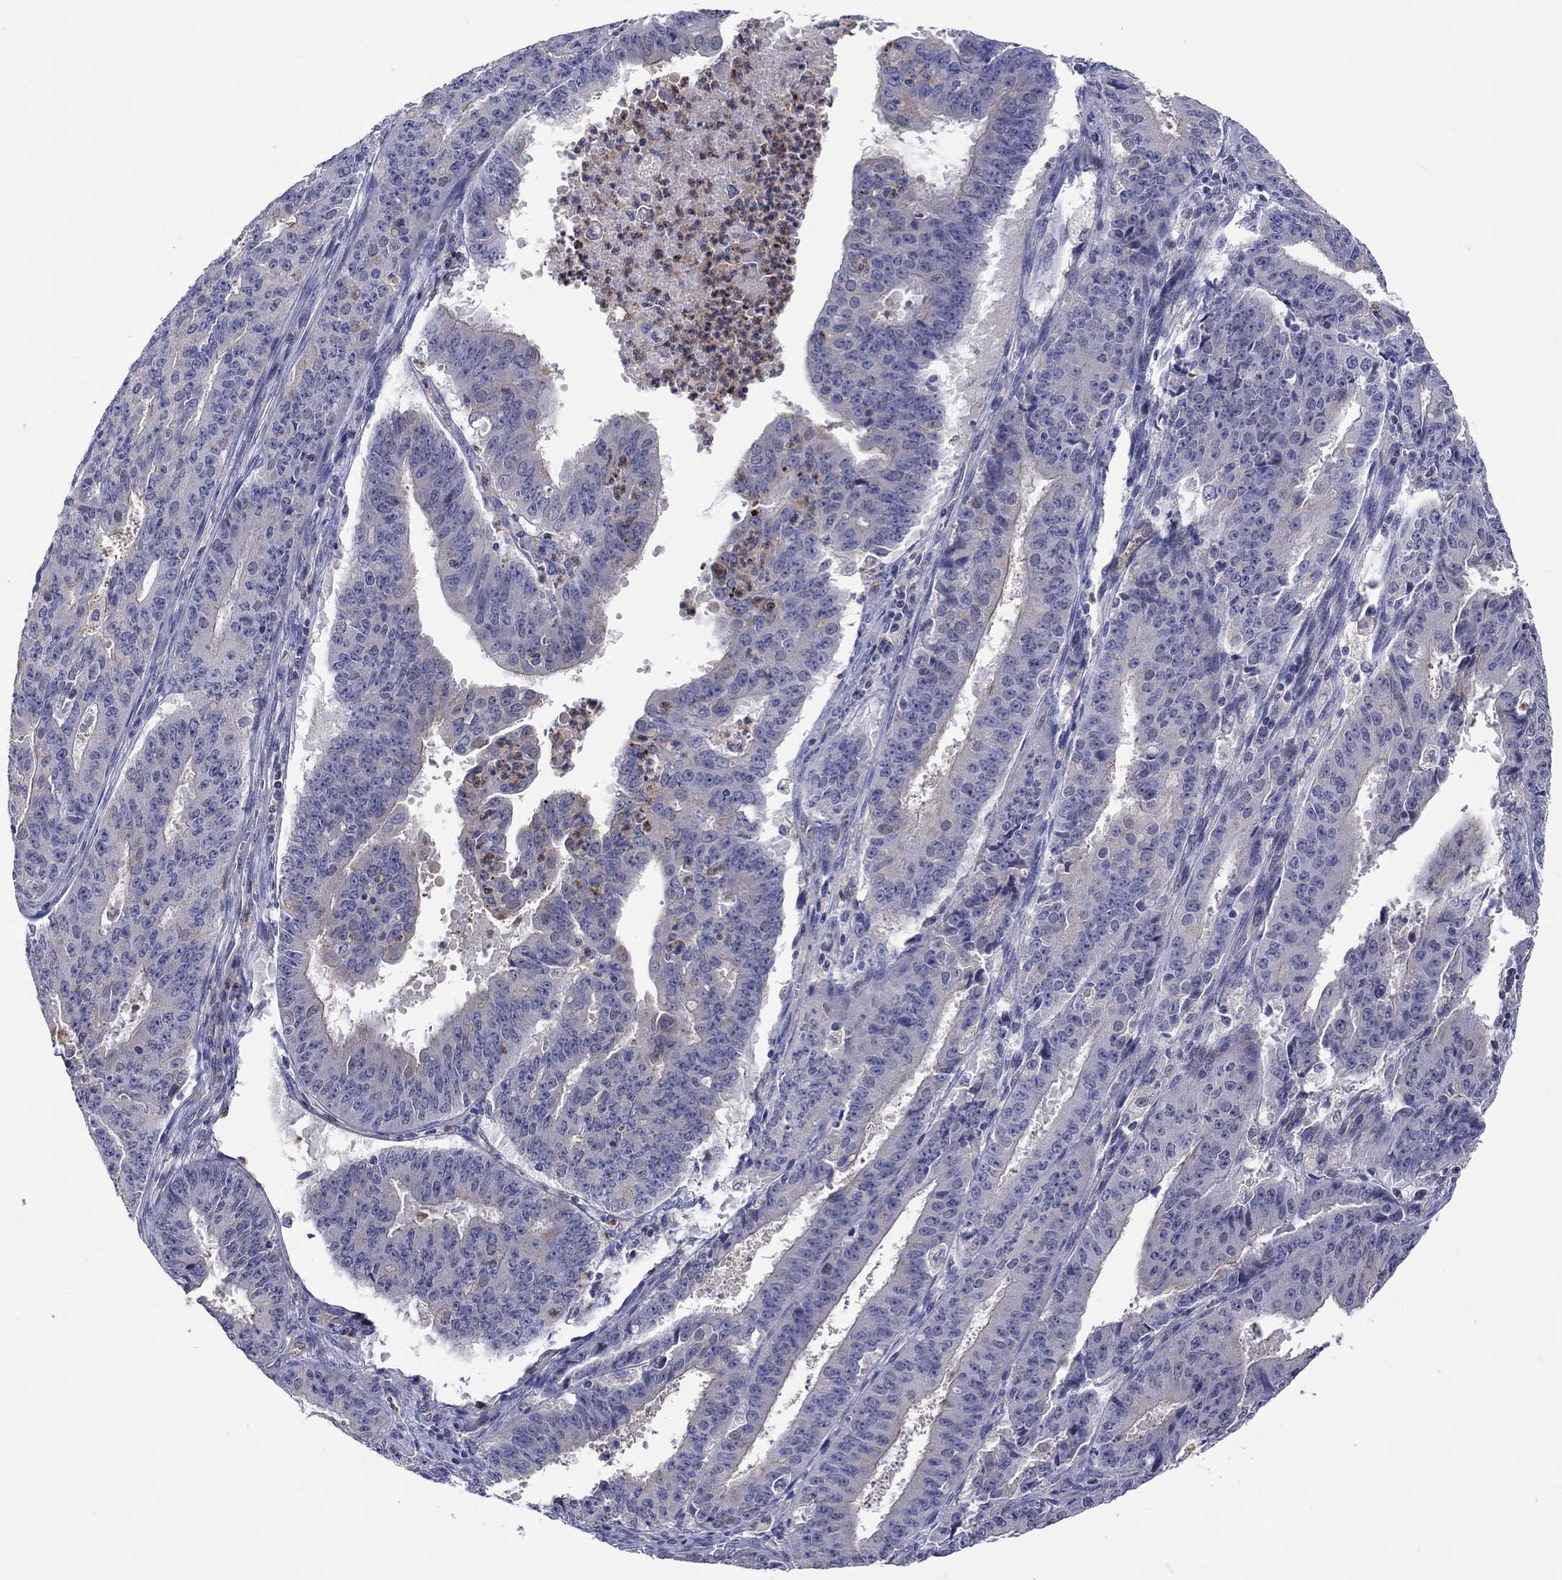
{"staining": {"intensity": "negative", "quantity": "none", "location": "none"}, "tissue": "ovarian cancer", "cell_type": "Tumor cells", "image_type": "cancer", "snomed": [{"axis": "morphology", "description": "Carcinoma, endometroid"}, {"axis": "topography", "description": "Ovary"}], "caption": "High magnification brightfield microscopy of ovarian cancer stained with DAB (3,3'-diaminobenzidine) (brown) and counterstained with hematoxylin (blue): tumor cells show no significant staining. (DAB (3,3'-diaminobenzidine) immunohistochemistry, high magnification).", "gene": "ABCG4", "patient": {"sex": "female", "age": 42}}